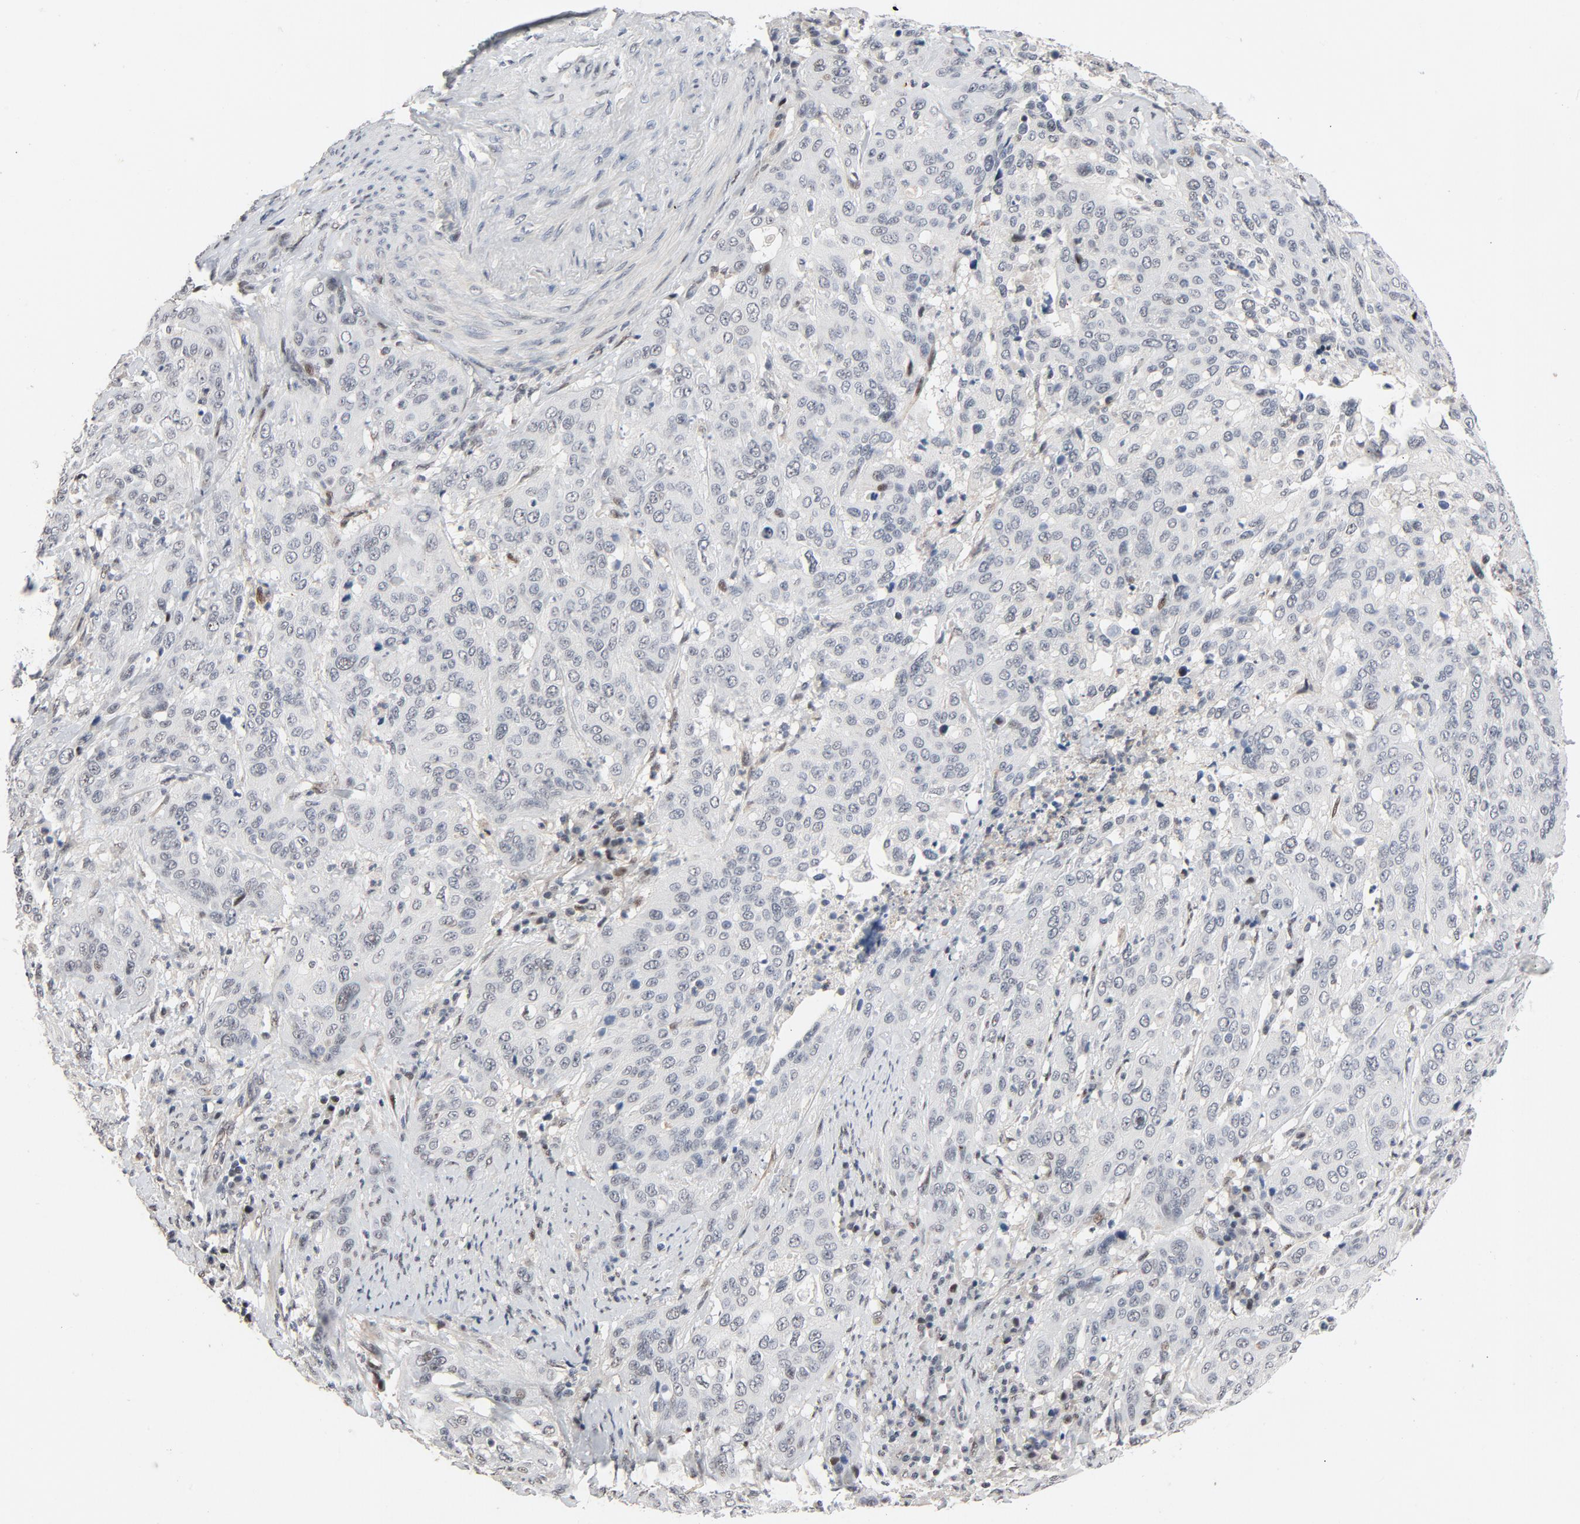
{"staining": {"intensity": "negative", "quantity": "none", "location": "none"}, "tissue": "cervical cancer", "cell_type": "Tumor cells", "image_type": "cancer", "snomed": [{"axis": "morphology", "description": "Squamous cell carcinoma, NOS"}, {"axis": "topography", "description": "Cervix"}], "caption": "A high-resolution image shows IHC staining of cervical cancer, which exhibits no significant positivity in tumor cells.", "gene": "FSCB", "patient": {"sex": "female", "age": 41}}